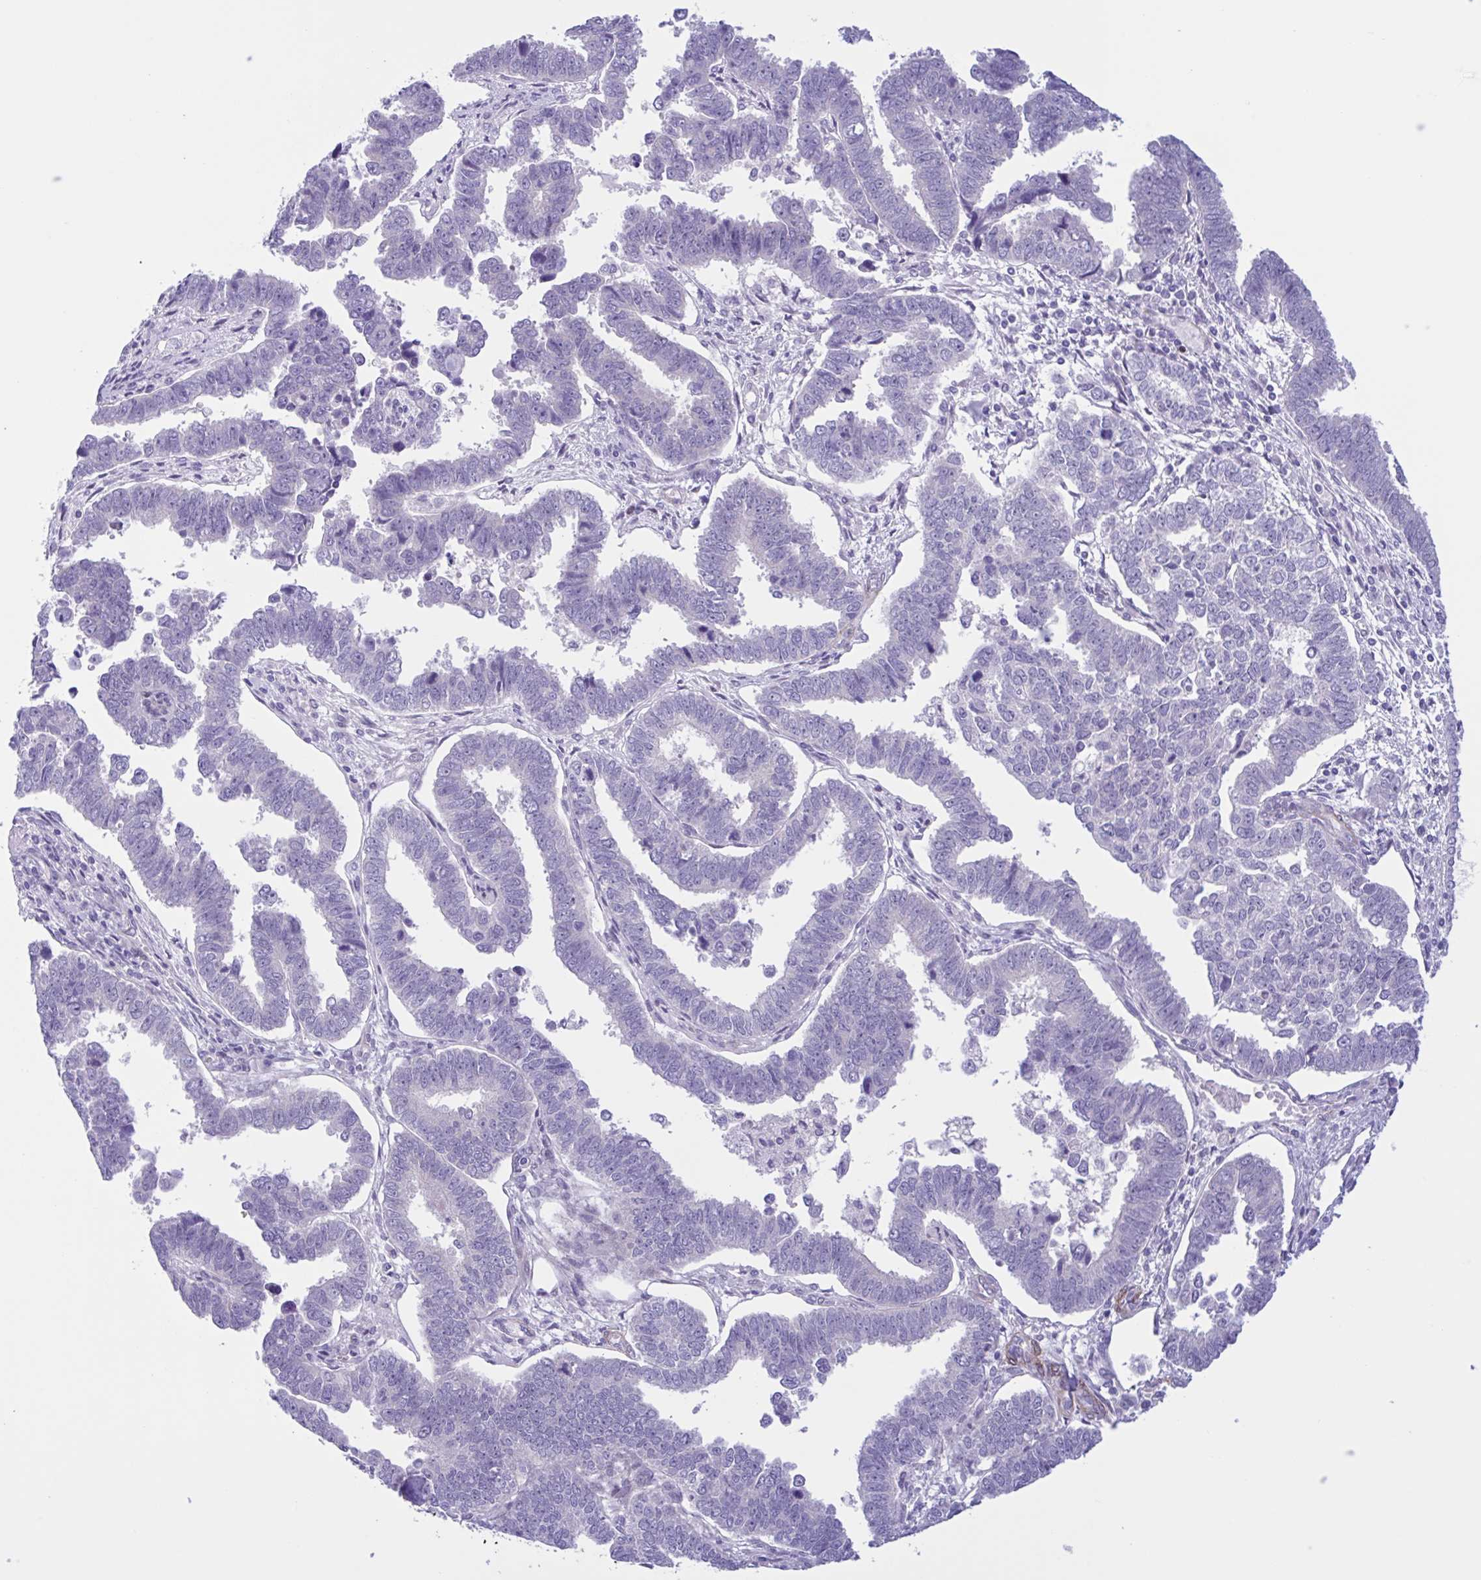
{"staining": {"intensity": "negative", "quantity": "none", "location": "none"}, "tissue": "endometrial cancer", "cell_type": "Tumor cells", "image_type": "cancer", "snomed": [{"axis": "morphology", "description": "Adenocarcinoma, NOS"}, {"axis": "topography", "description": "Endometrium"}], "caption": "The immunohistochemistry histopathology image has no significant expression in tumor cells of endometrial adenocarcinoma tissue.", "gene": "AHCYL2", "patient": {"sex": "female", "age": 75}}